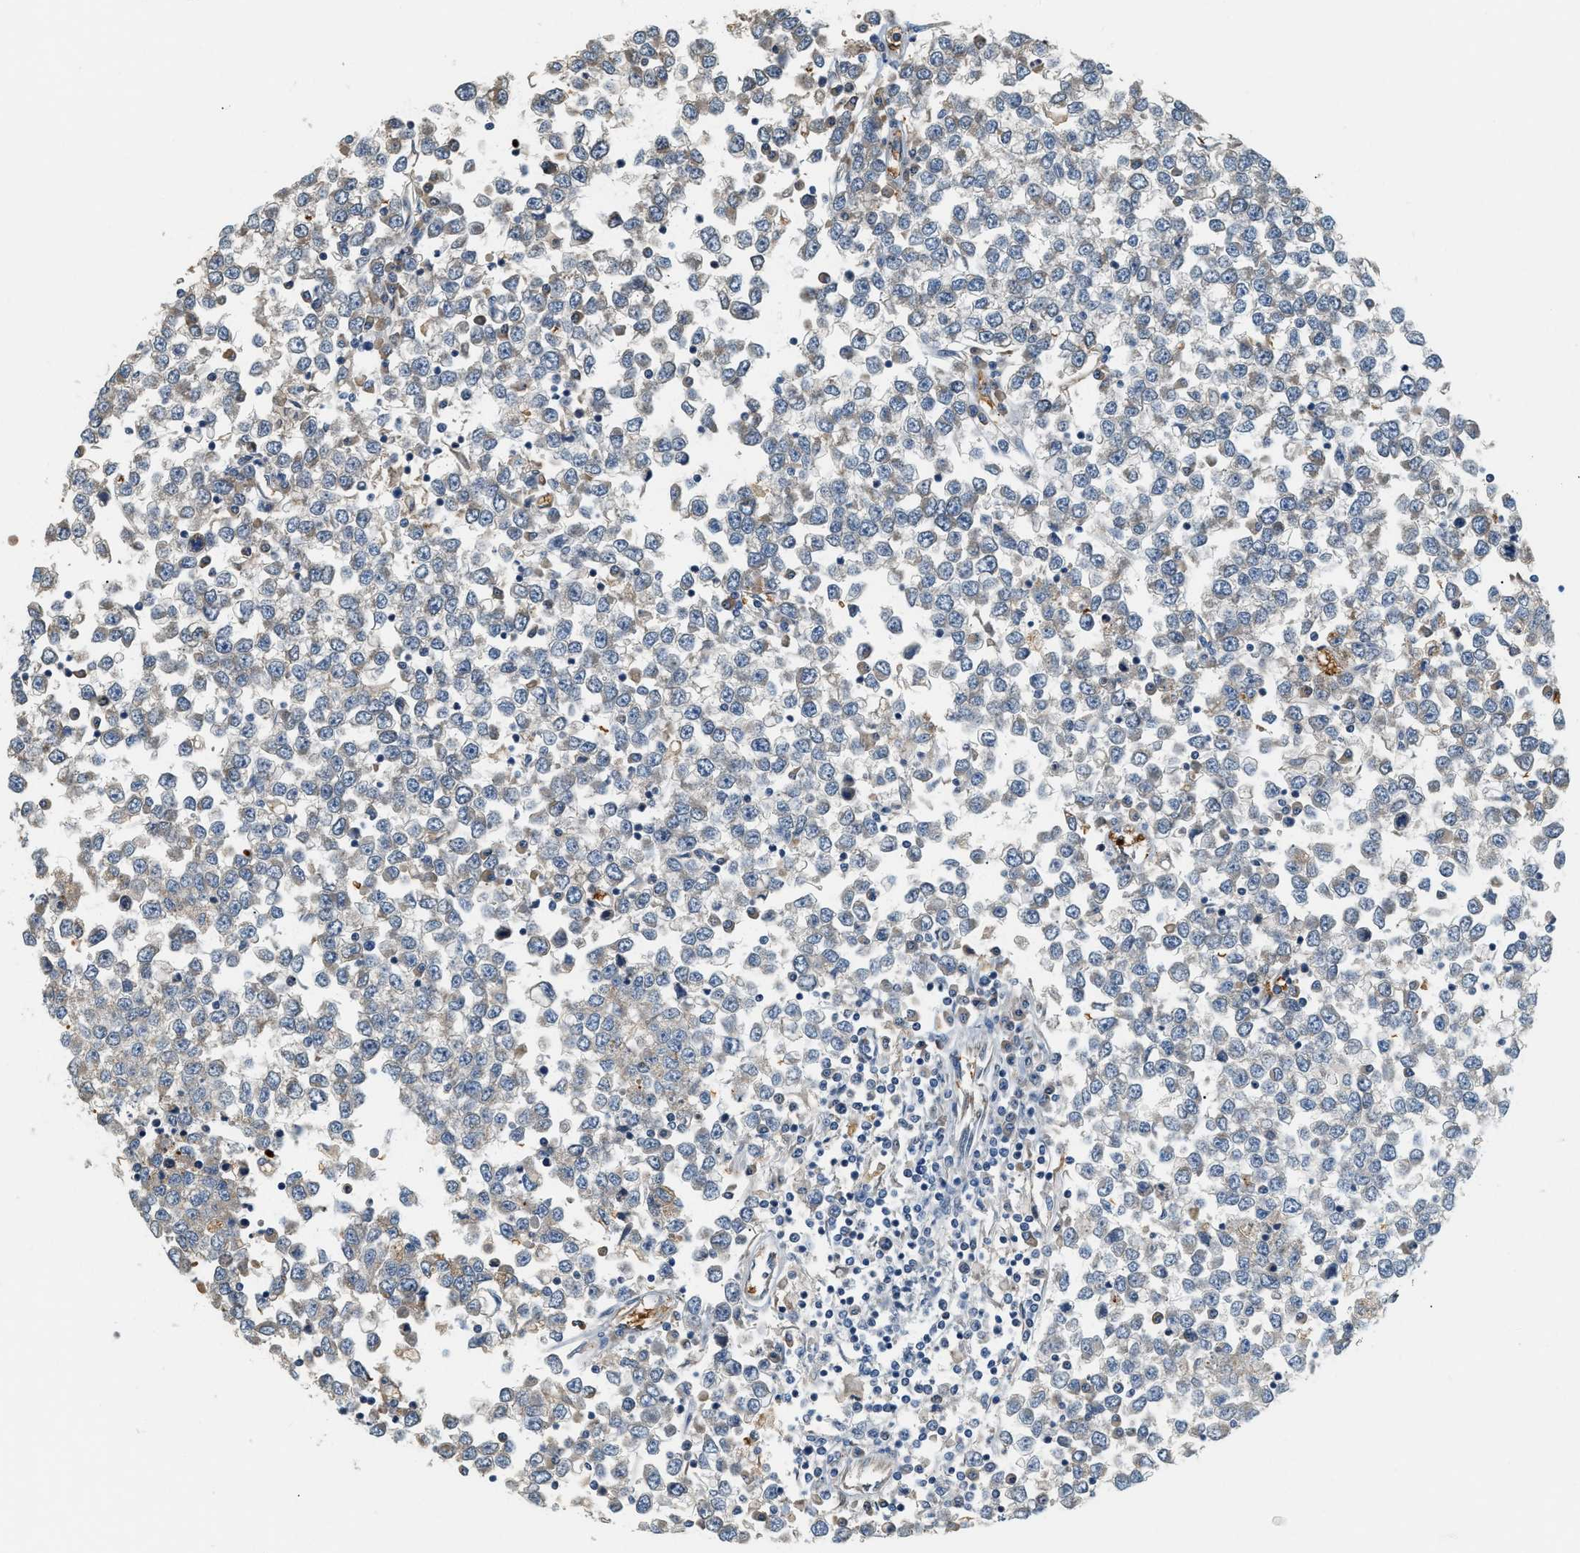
{"staining": {"intensity": "negative", "quantity": "none", "location": "none"}, "tissue": "testis cancer", "cell_type": "Tumor cells", "image_type": "cancer", "snomed": [{"axis": "morphology", "description": "Seminoma, NOS"}, {"axis": "topography", "description": "Testis"}], "caption": "A histopathology image of testis cancer stained for a protein displays no brown staining in tumor cells.", "gene": "CYTH2", "patient": {"sex": "male", "age": 65}}